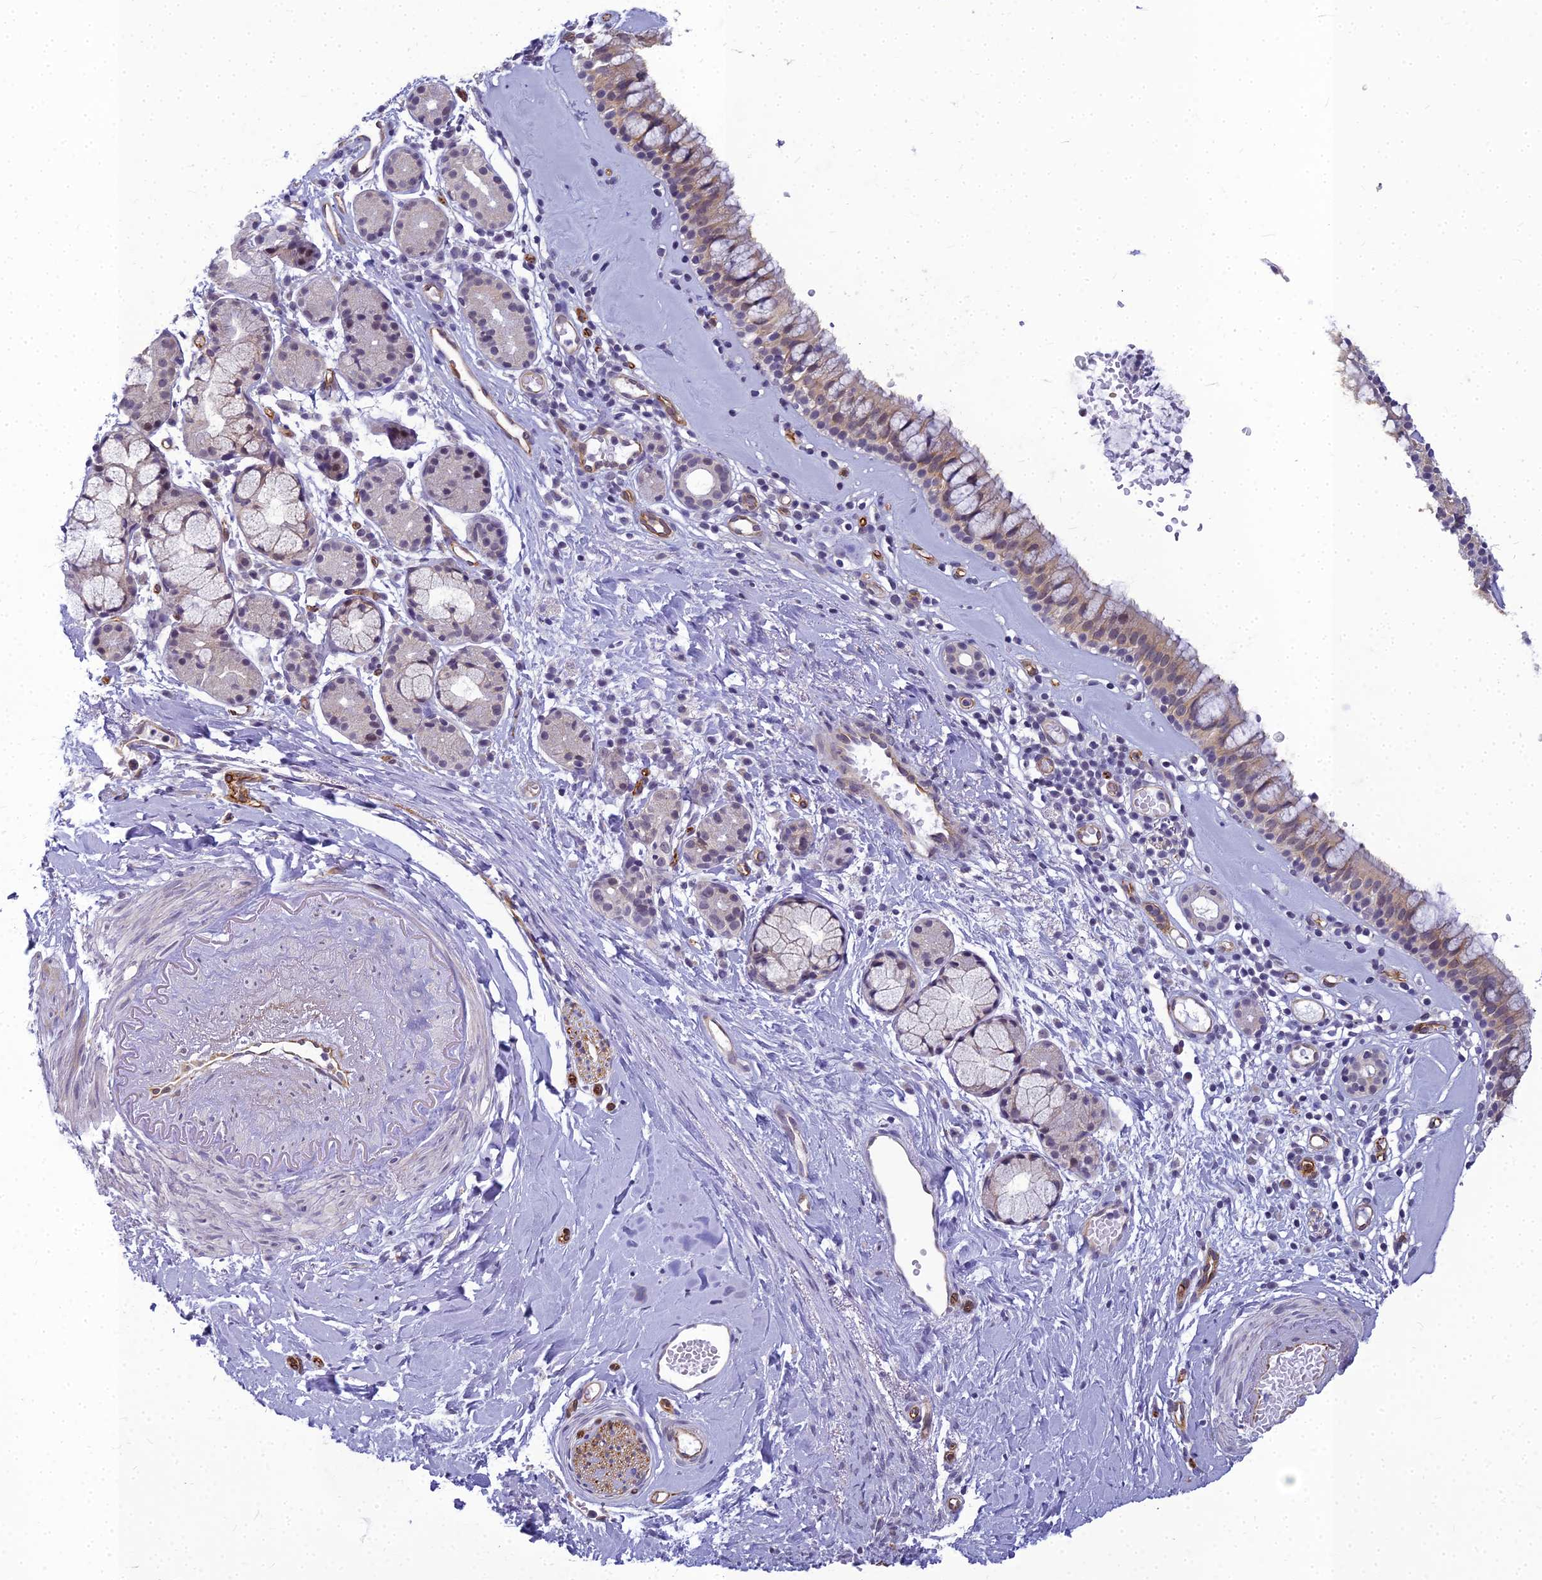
{"staining": {"intensity": "weak", "quantity": "25%-75%", "location": "cytoplasmic/membranous"}, "tissue": "nasopharynx", "cell_type": "Respiratory epithelial cells", "image_type": "normal", "snomed": [{"axis": "morphology", "description": "Normal tissue, NOS"}, {"axis": "topography", "description": "Nasopharynx"}], "caption": "The histopathology image reveals immunohistochemical staining of benign nasopharynx. There is weak cytoplasmic/membranous staining is seen in approximately 25%-75% of respiratory epithelial cells. (Brightfield microscopy of DAB IHC at high magnification).", "gene": "RGL3", "patient": {"sex": "male", "age": 82}}